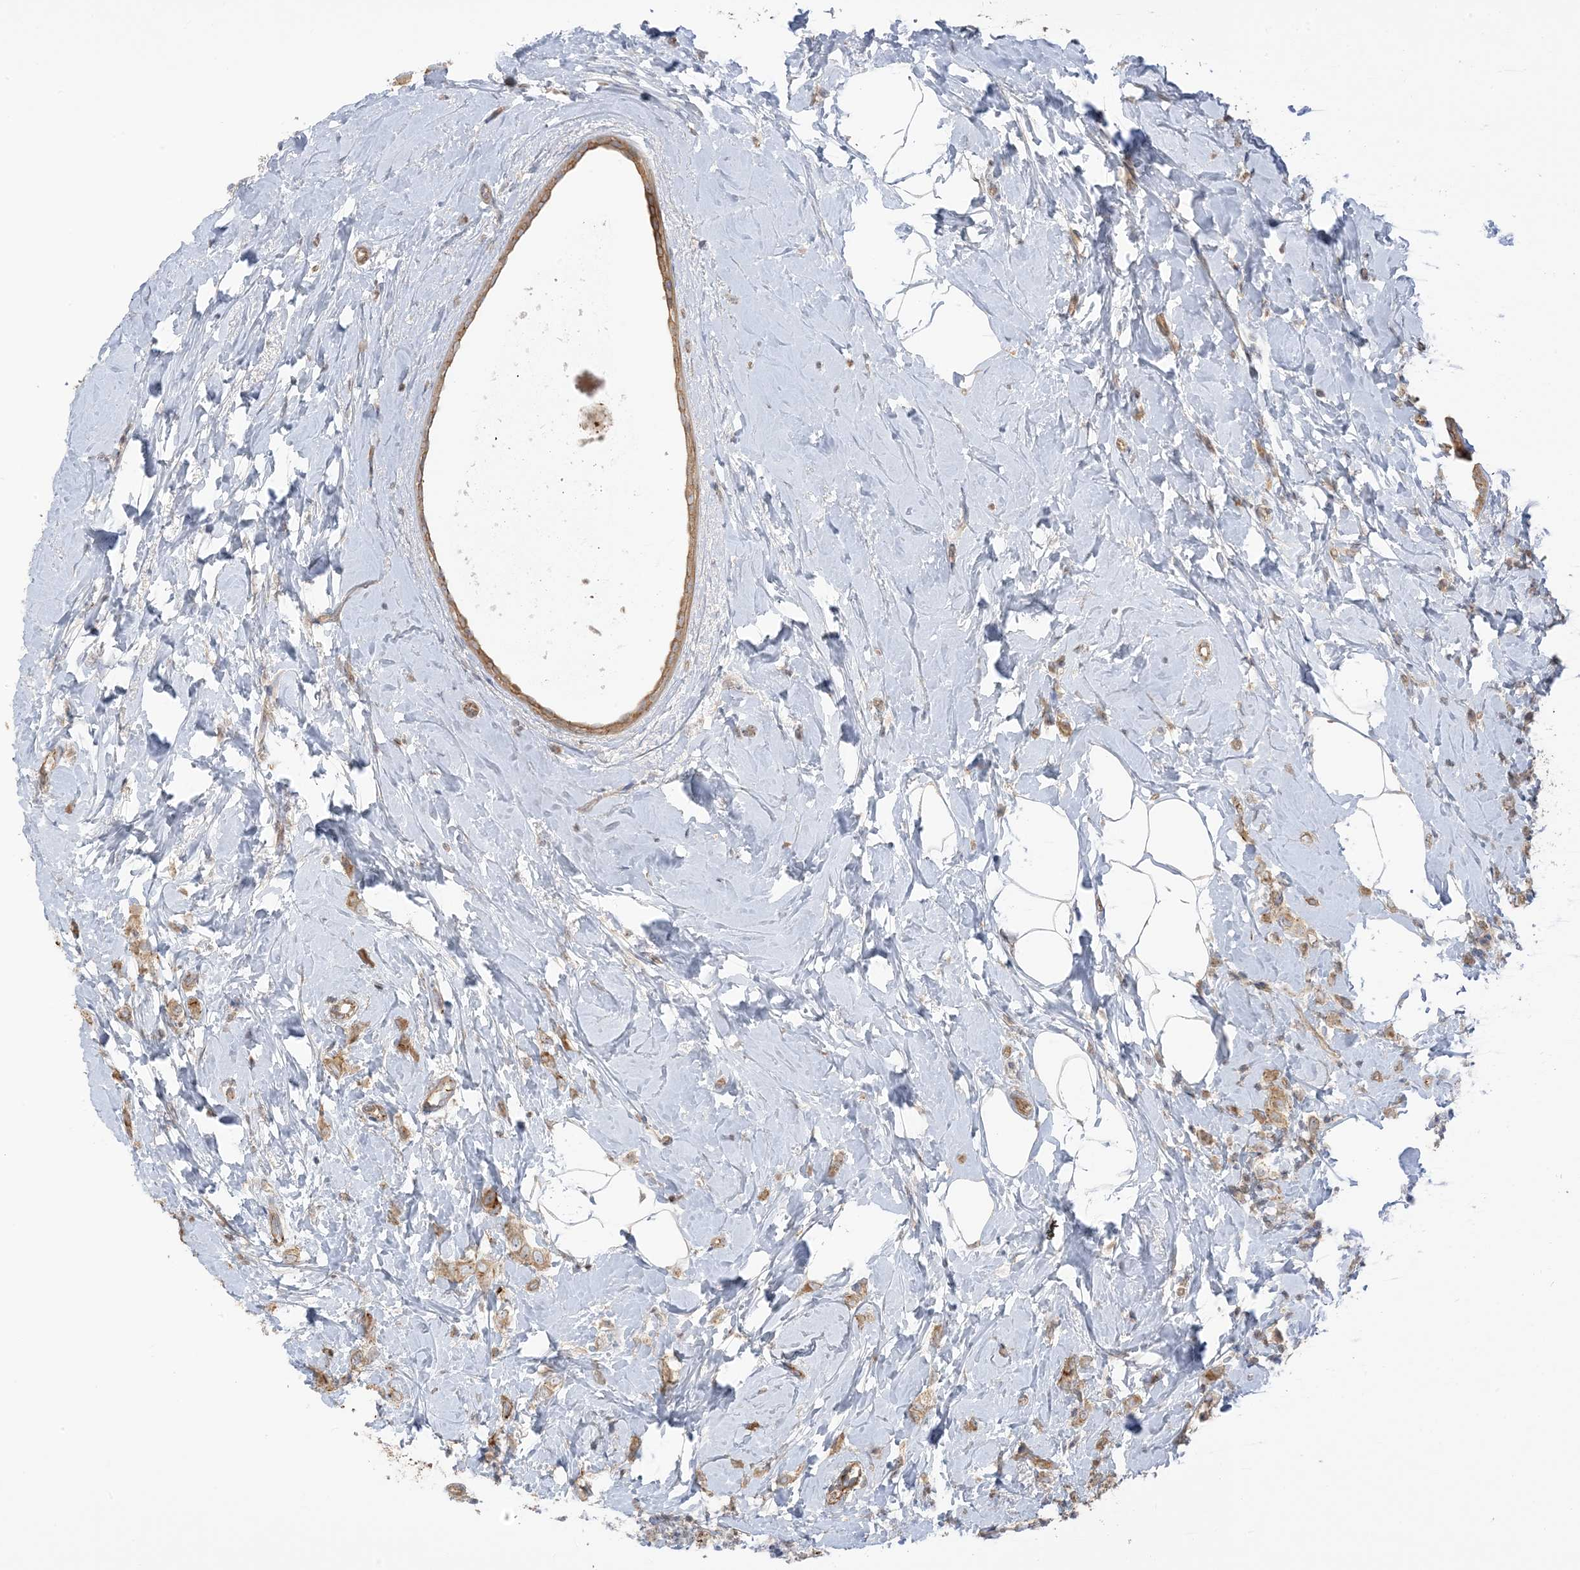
{"staining": {"intensity": "moderate", "quantity": ">75%", "location": "cytoplasmic/membranous"}, "tissue": "breast cancer", "cell_type": "Tumor cells", "image_type": "cancer", "snomed": [{"axis": "morphology", "description": "Lobular carcinoma"}, {"axis": "topography", "description": "Breast"}], "caption": "Immunohistochemistry of human lobular carcinoma (breast) reveals medium levels of moderate cytoplasmic/membranous expression in about >75% of tumor cells.", "gene": "ICMT", "patient": {"sex": "female", "age": 47}}